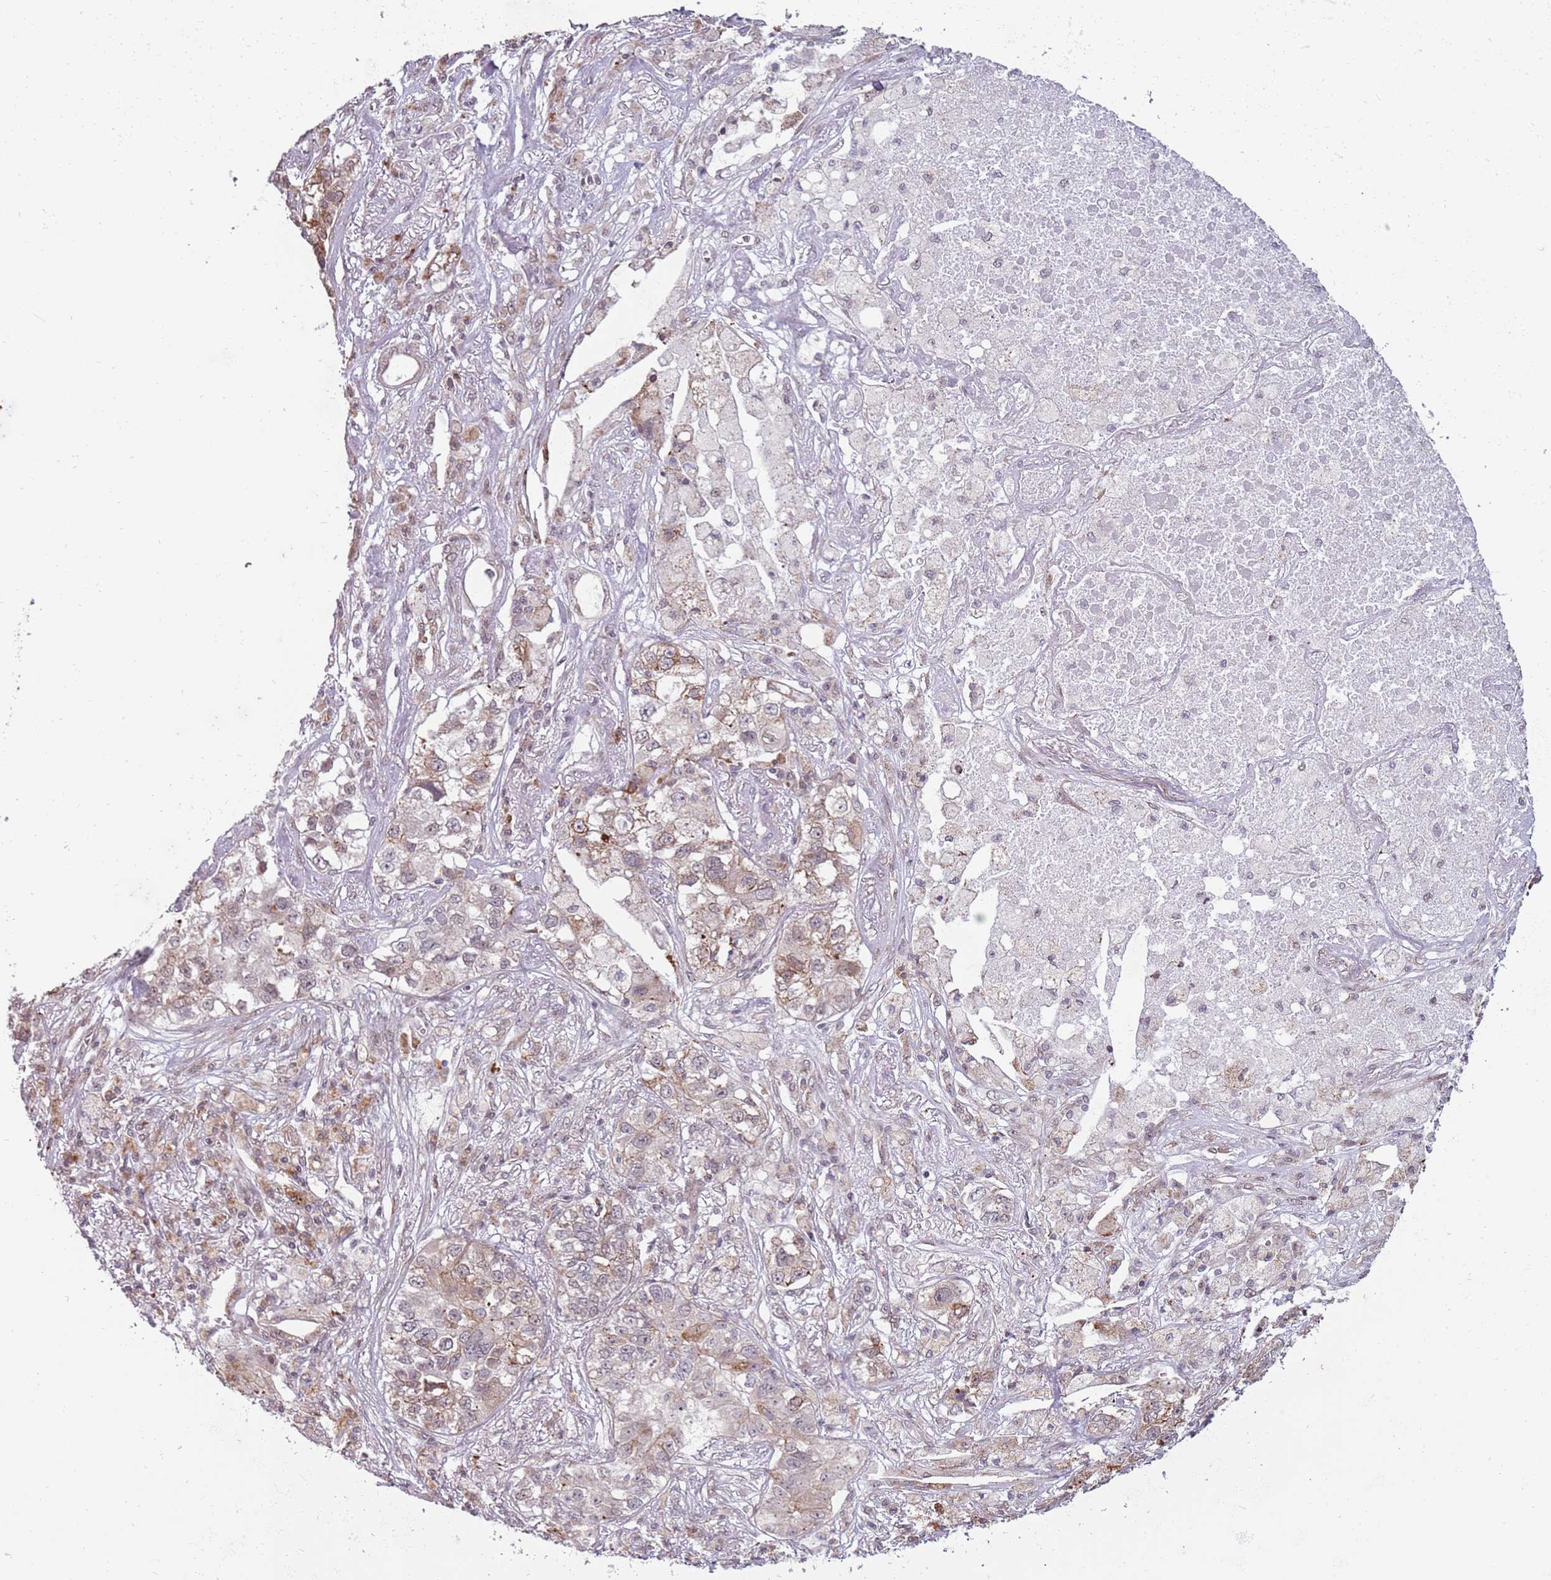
{"staining": {"intensity": "weak", "quantity": "25%-75%", "location": "cytoplasmic/membranous"}, "tissue": "lung cancer", "cell_type": "Tumor cells", "image_type": "cancer", "snomed": [{"axis": "morphology", "description": "Adenocarcinoma, NOS"}, {"axis": "topography", "description": "Lung"}], "caption": "Immunohistochemistry (IHC) photomicrograph of neoplastic tissue: human lung cancer (adenocarcinoma) stained using immunohistochemistry (IHC) displays low levels of weak protein expression localized specifically in the cytoplasmic/membranous of tumor cells, appearing as a cytoplasmic/membranous brown color.", "gene": "BARD1", "patient": {"sex": "male", "age": 49}}